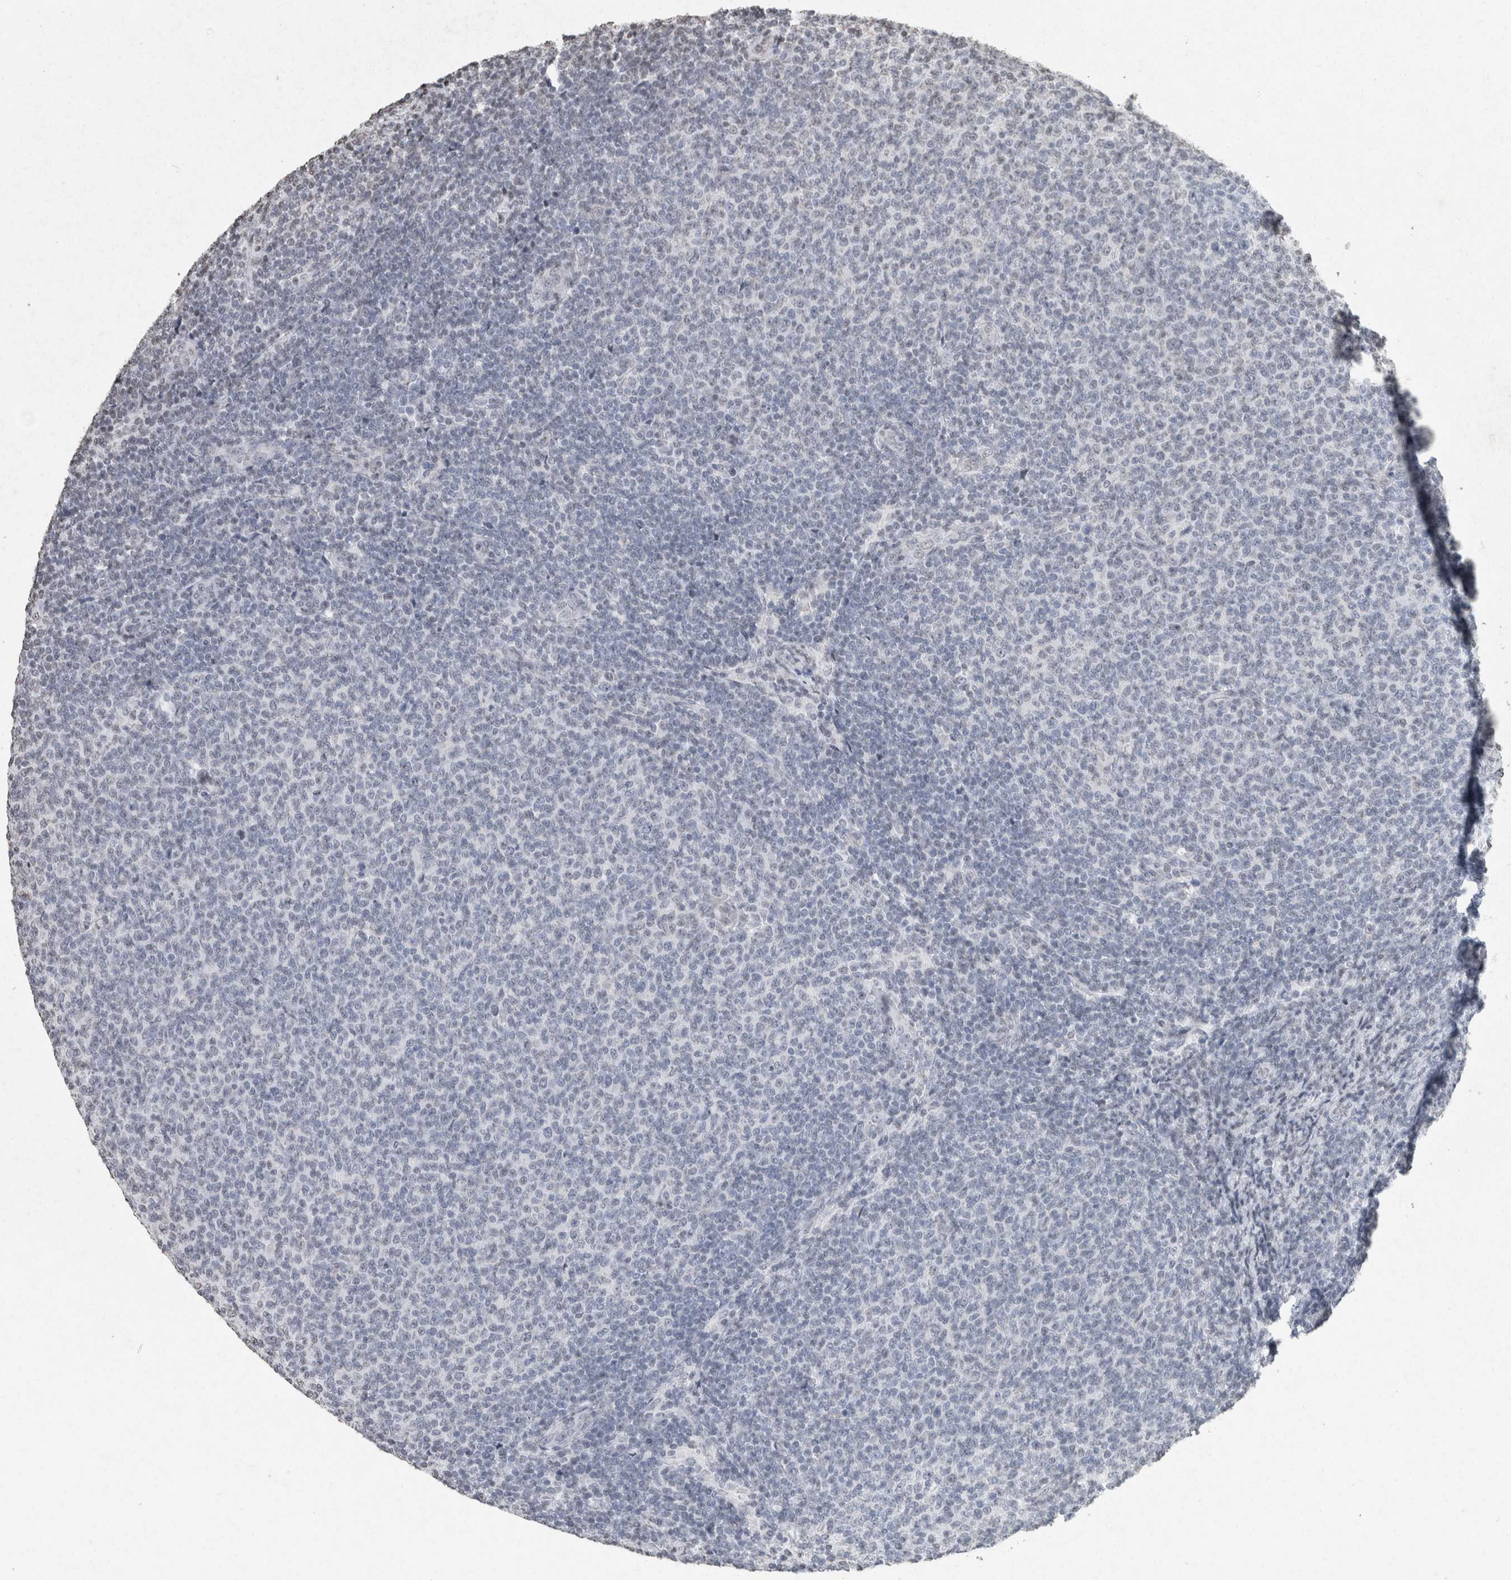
{"staining": {"intensity": "negative", "quantity": "none", "location": "none"}, "tissue": "lymphoma", "cell_type": "Tumor cells", "image_type": "cancer", "snomed": [{"axis": "morphology", "description": "Malignant lymphoma, non-Hodgkin's type, Low grade"}, {"axis": "topography", "description": "Lymph node"}], "caption": "IHC of human lymphoma demonstrates no staining in tumor cells.", "gene": "CNTN1", "patient": {"sex": "male", "age": 66}}